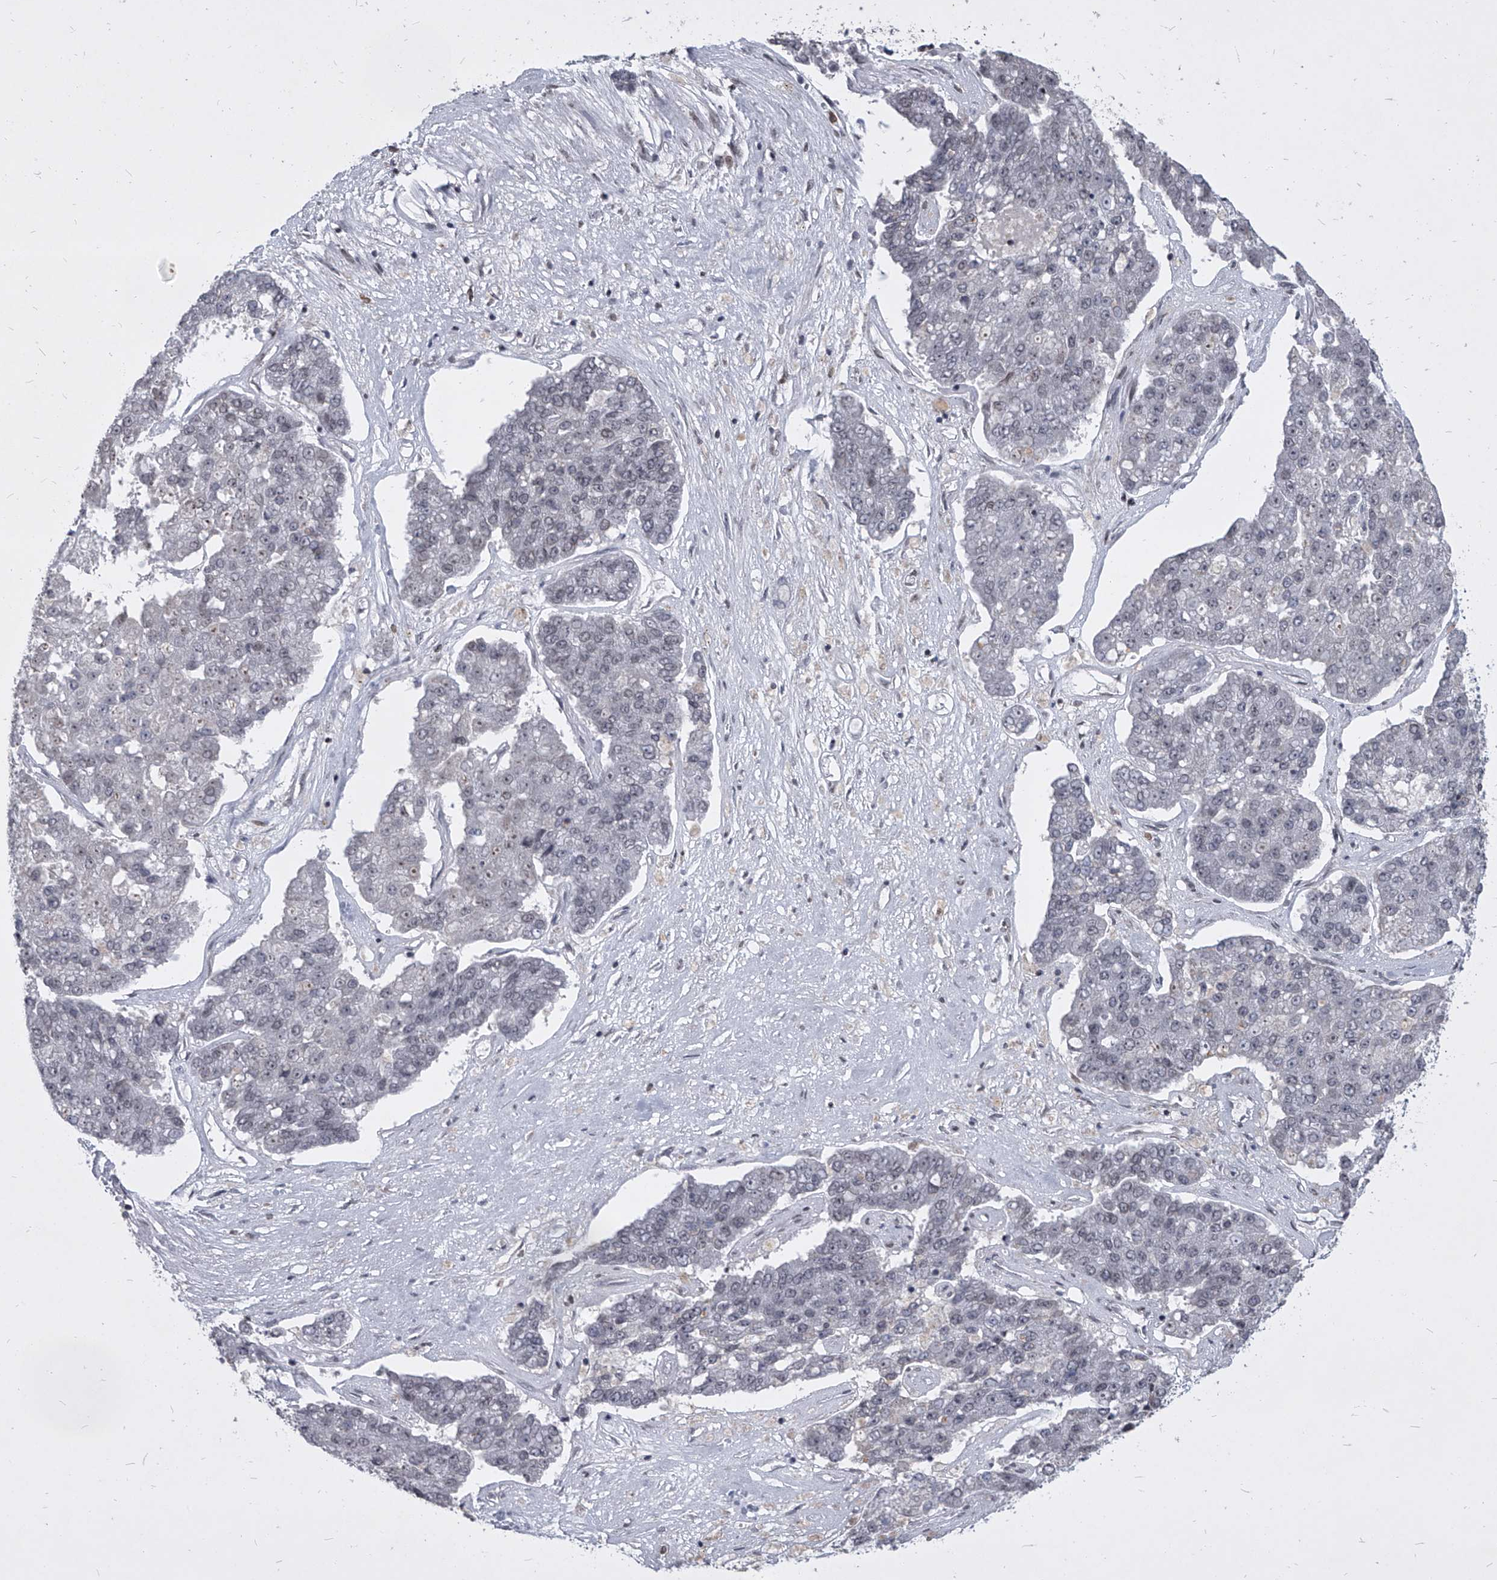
{"staining": {"intensity": "negative", "quantity": "none", "location": "none"}, "tissue": "pancreatic cancer", "cell_type": "Tumor cells", "image_type": "cancer", "snomed": [{"axis": "morphology", "description": "Adenocarcinoma, NOS"}, {"axis": "topography", "description": "Pancreas"}], "caption": "This is an IHC histopathology image of pancreatic cancer (adenocarcinoma). There is no staining in tumor cells.", "gene": "PPIL4", "patient": {"sex": "male", "age": 50}}